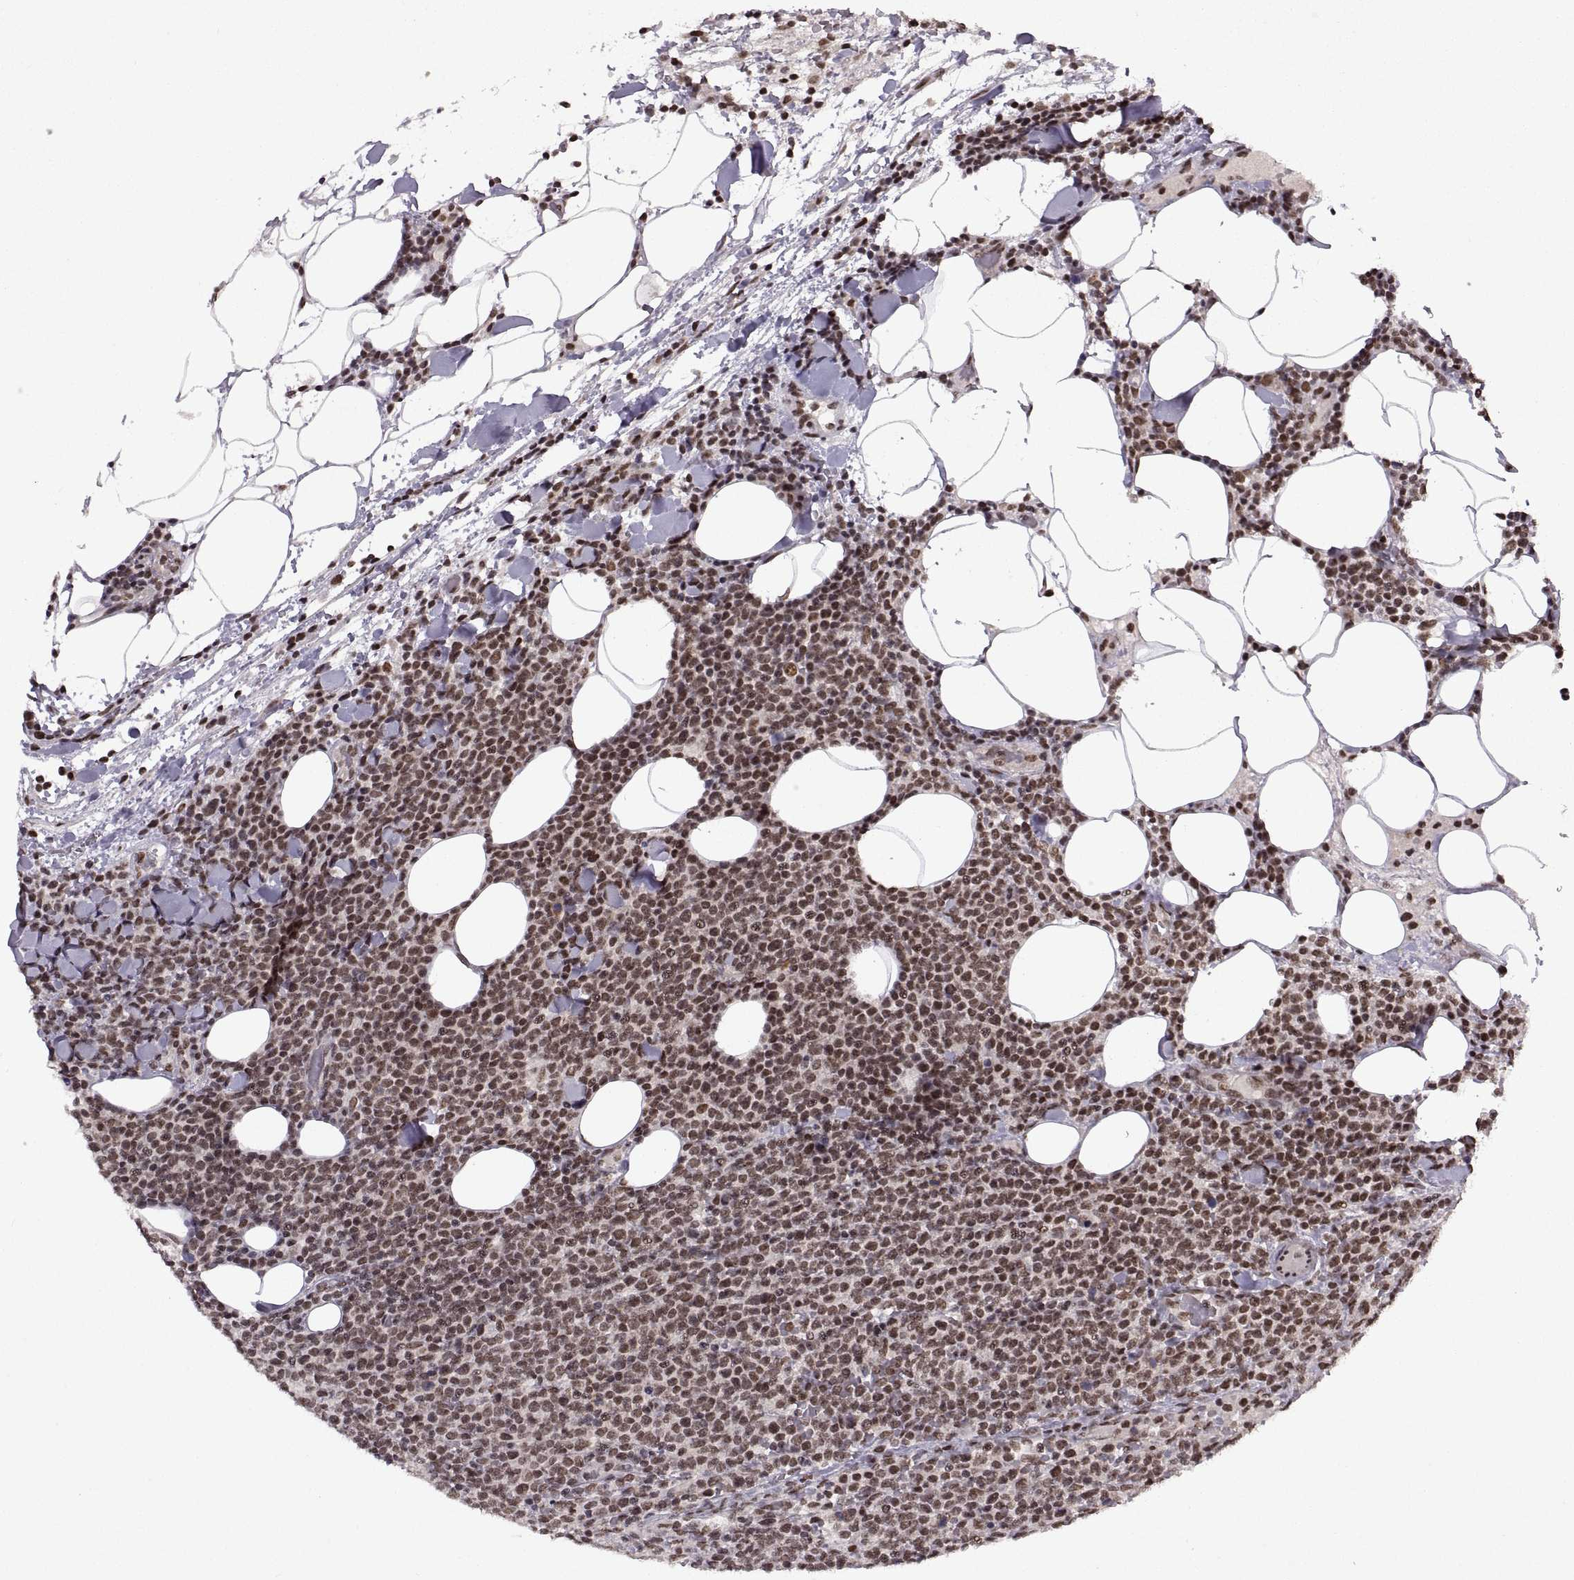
{"staining": {"intensity": "moderate", "quantity": ">75%", "location": "nuclear"}, "tissue": "lymphoma", "cell_type": "Tumor cells", "image_type": "cancer", "snomed": [{"axis": "morphology", "description": "Malignant lymphoma, non-Hodgkin's type, High grade"}, {"axis": "topography", "description": "Lymph node"}], "caption": "Human high-grade malignant lymphoma, non-Hodgkin's type stained with a brown dye displays moderate nuclear positive expression in about >75% of tumor cells.", "gene": "MT1E", "patient": {"sex": "male", "age": 61}}